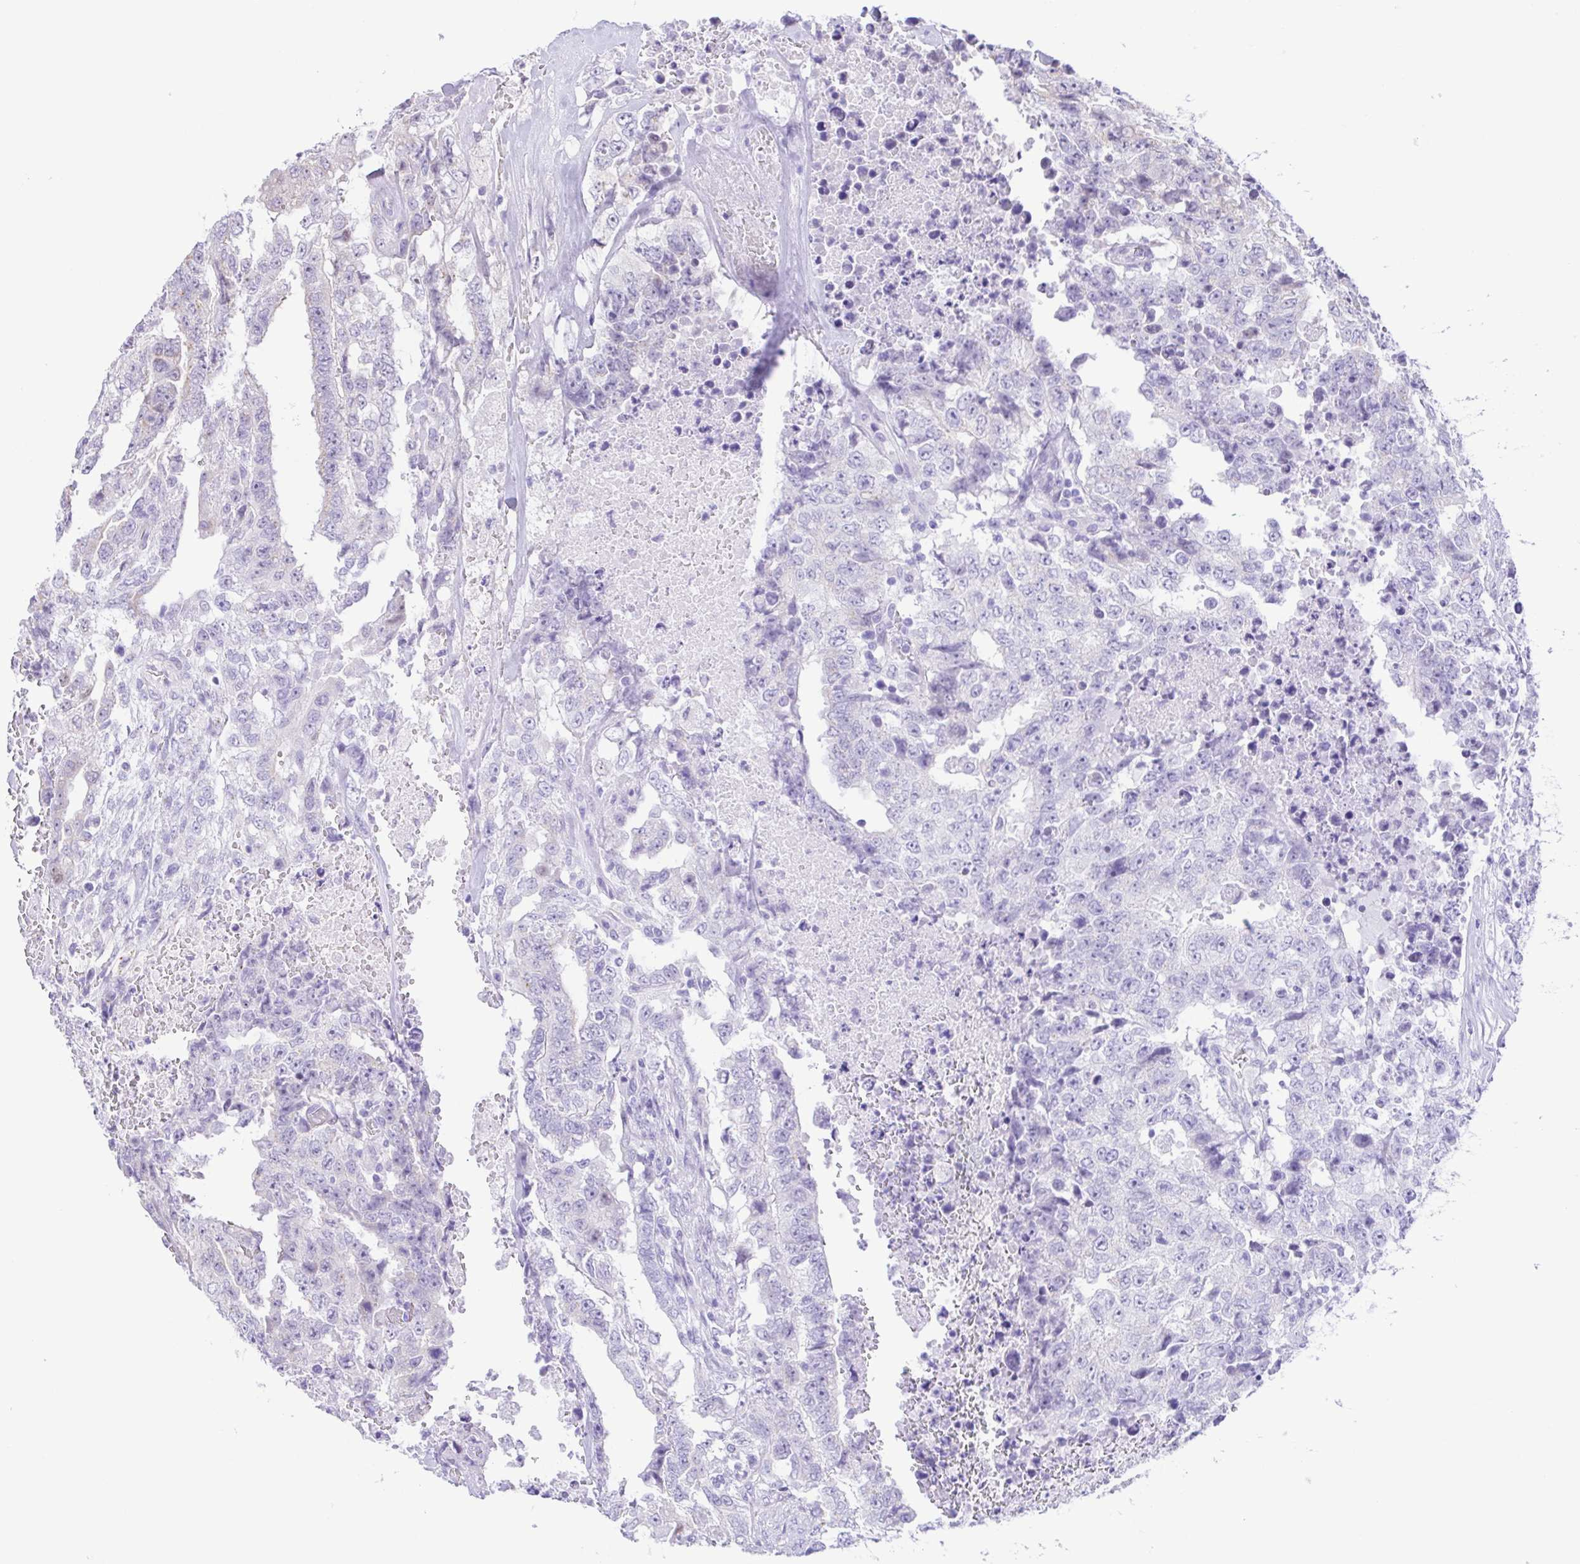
{"staining": {"intensity": "negative", "quantity": "none", "location": "none"}, "tissue": "testis cancer", "cell_type": "Tumor cells", "image_type": "cancer", "snomed": [{"axis": "morphology", "description": "Carcinoma, Embryonal, NOS"}, {"axis": "topography", "description": "Testis"}], "caption": "This is an immunohistochemistry (IHC) photomicrograph of testis embryonal carcinoma. There is no staining in tumor cells.", "gene": "TGM3", "patient": {"sex": "male", "age": 24}}